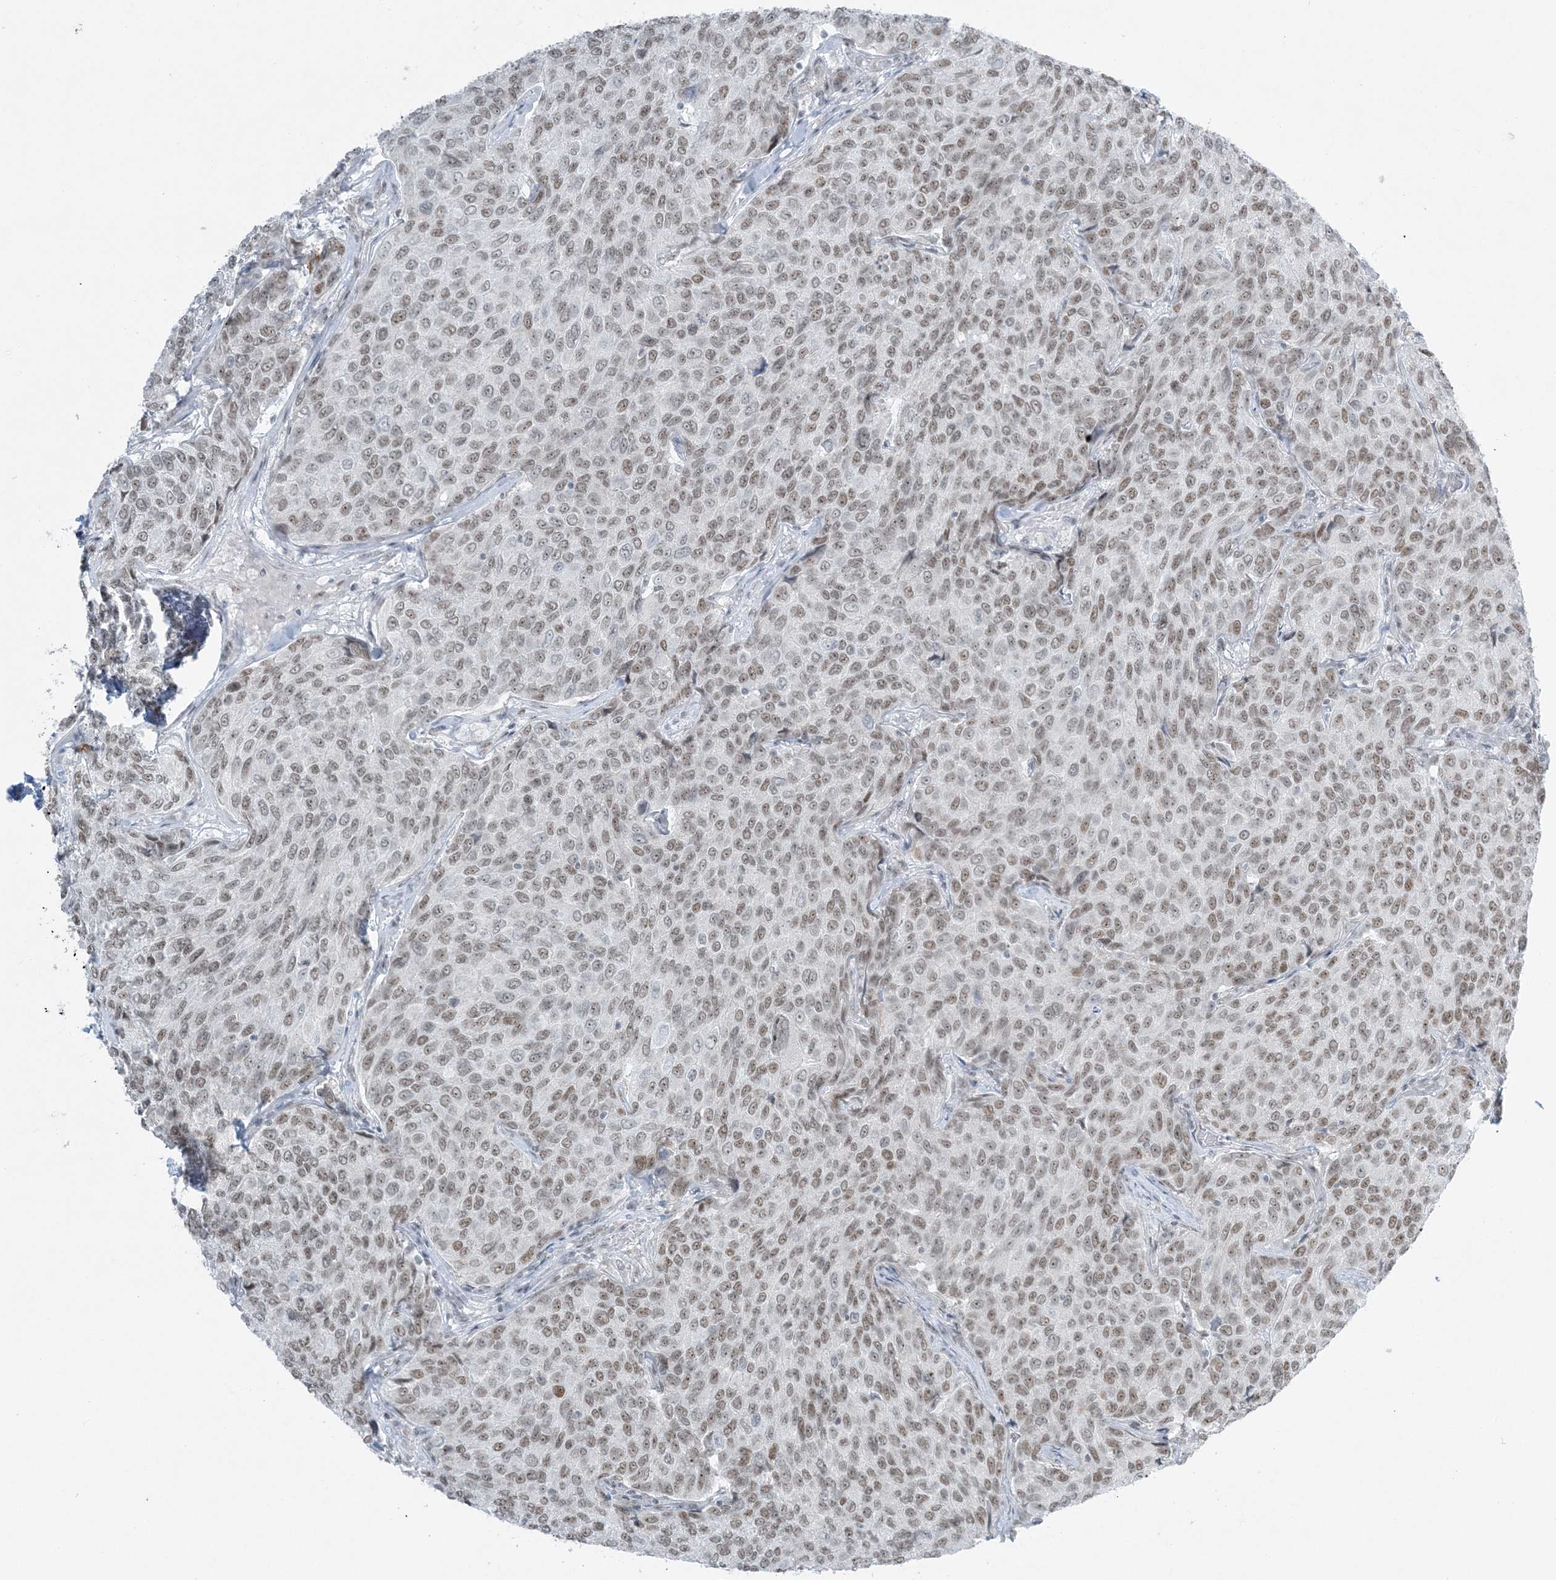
{"staining": {"intensity": "weak", "quantity": ">75%", "location": "nuclear"}, "tissue": "breast cancer", "cell_type": "Tumor cells", "image_type": "cancer", "snomed": [{"axis": "morphology", "description": "Duct carcinoma"}, {"axis": "topography", "description": "Breast"}], "caption": "Immunohistochemistry of invasive ductal carcinoma (breast) displays low levels of weak nuclear positivity in about >75% of tumor cells. (DAB IHC, brown staining for protein, blue staining for nuclei).", "gene": "ZNF787", "patient": {"sex": "female", "age": 55}}